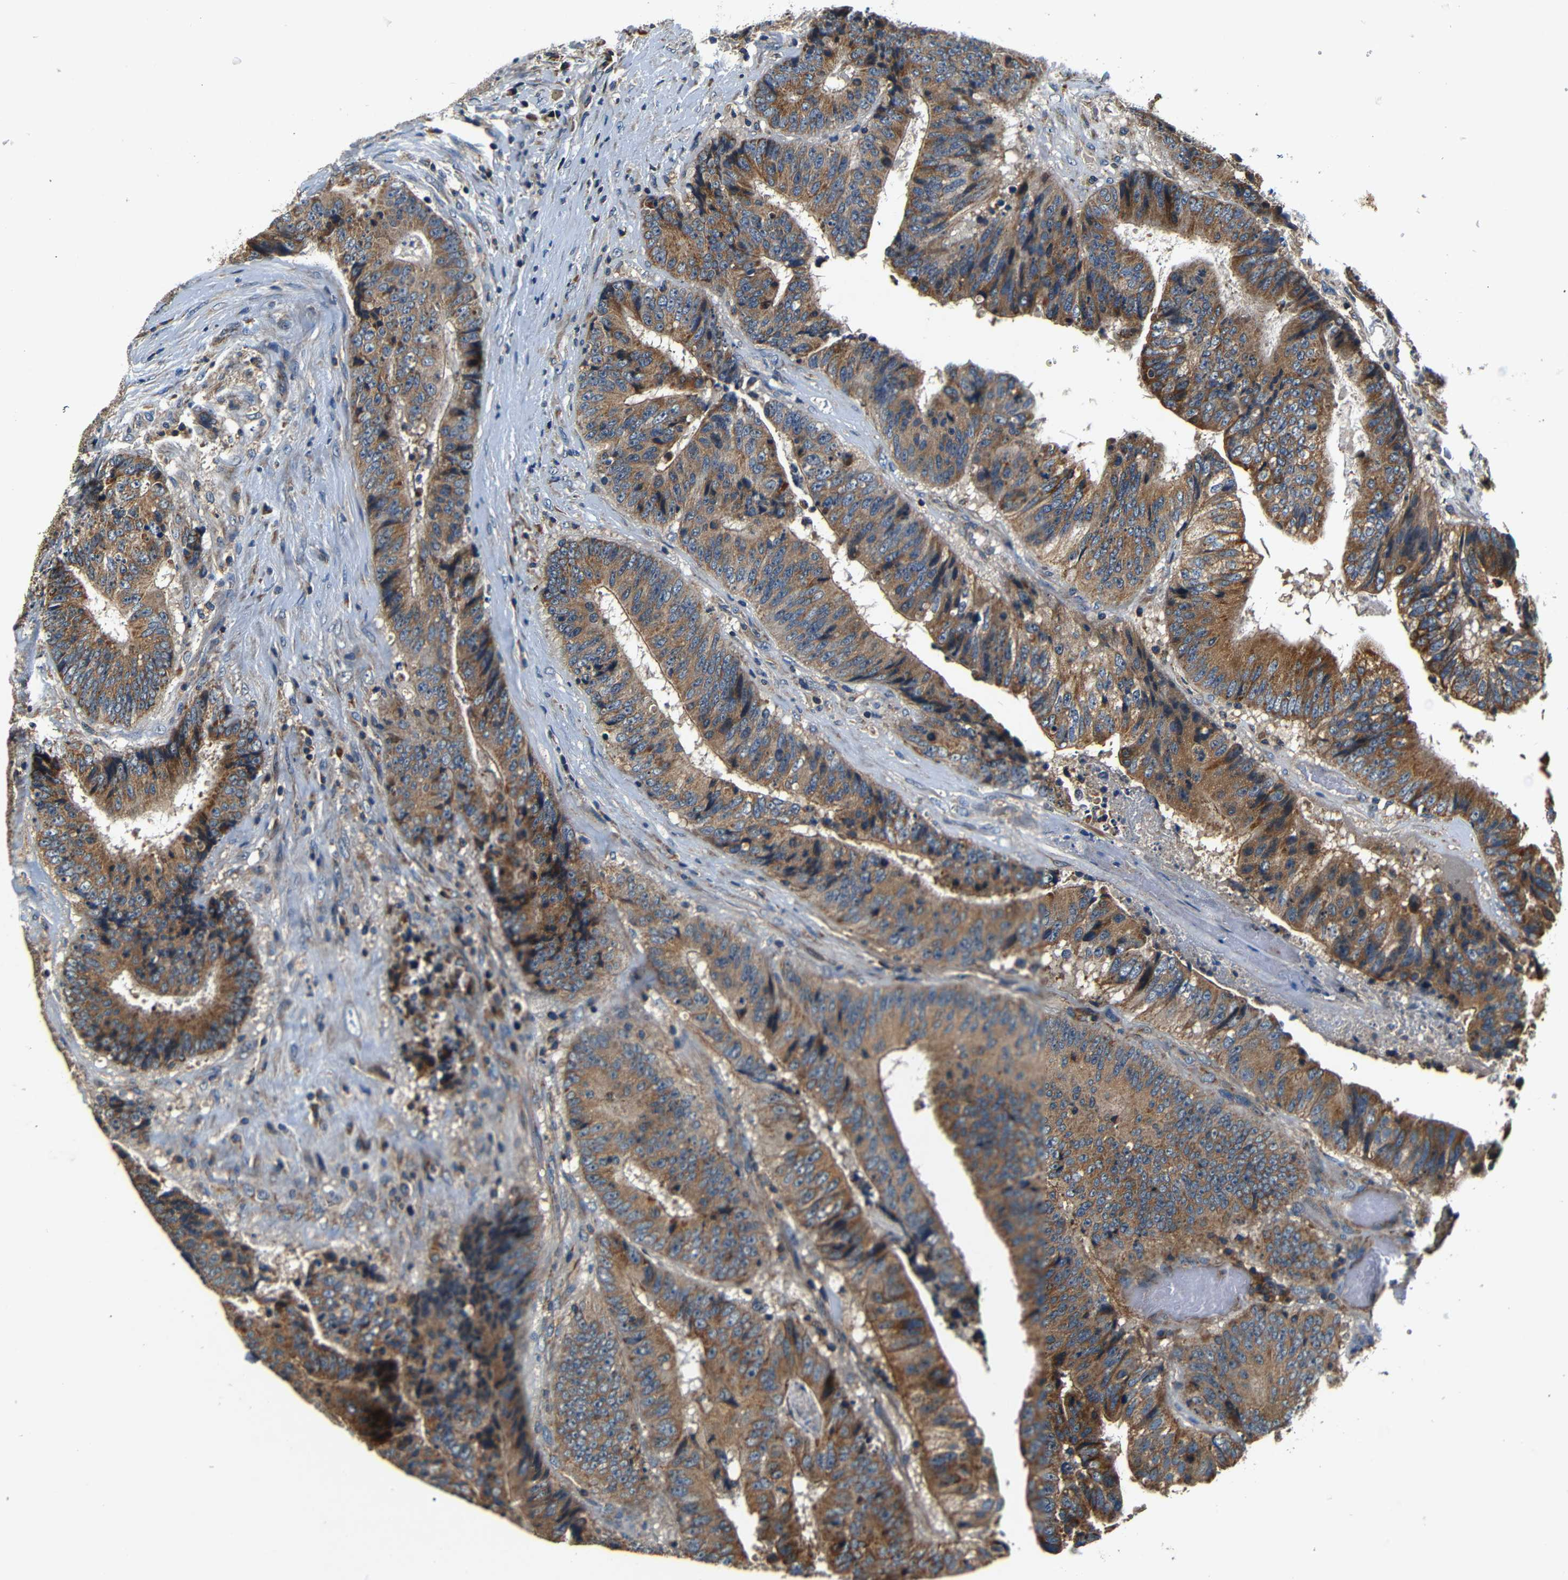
{"staining": {"intensity": "moderate", "quantity": ">75%", "location": "cytoplasmic/membranous"}, "tissue": "colorectal cancer", "cell_type": "Tumor cells", "image_type": "cancer", "snomed": [{"axis": "morphology", "description": "Adenocarcinoma, NOS"}, {"axis": "topography", "description": "Rectum"}], "caption": "IHC histopathology image of neoplastic tissue: human colorectal cancer (adenocarcinoma) stained using immunohistochemistry shows medium levels of moderate protein expression localized specifically in the cytoplasmic/membranous of tumor cells, appearing as a cytoplasmic/membranous brown color.", "gene": "MTX1", "patient": {"sex": "male", "age": 72}}